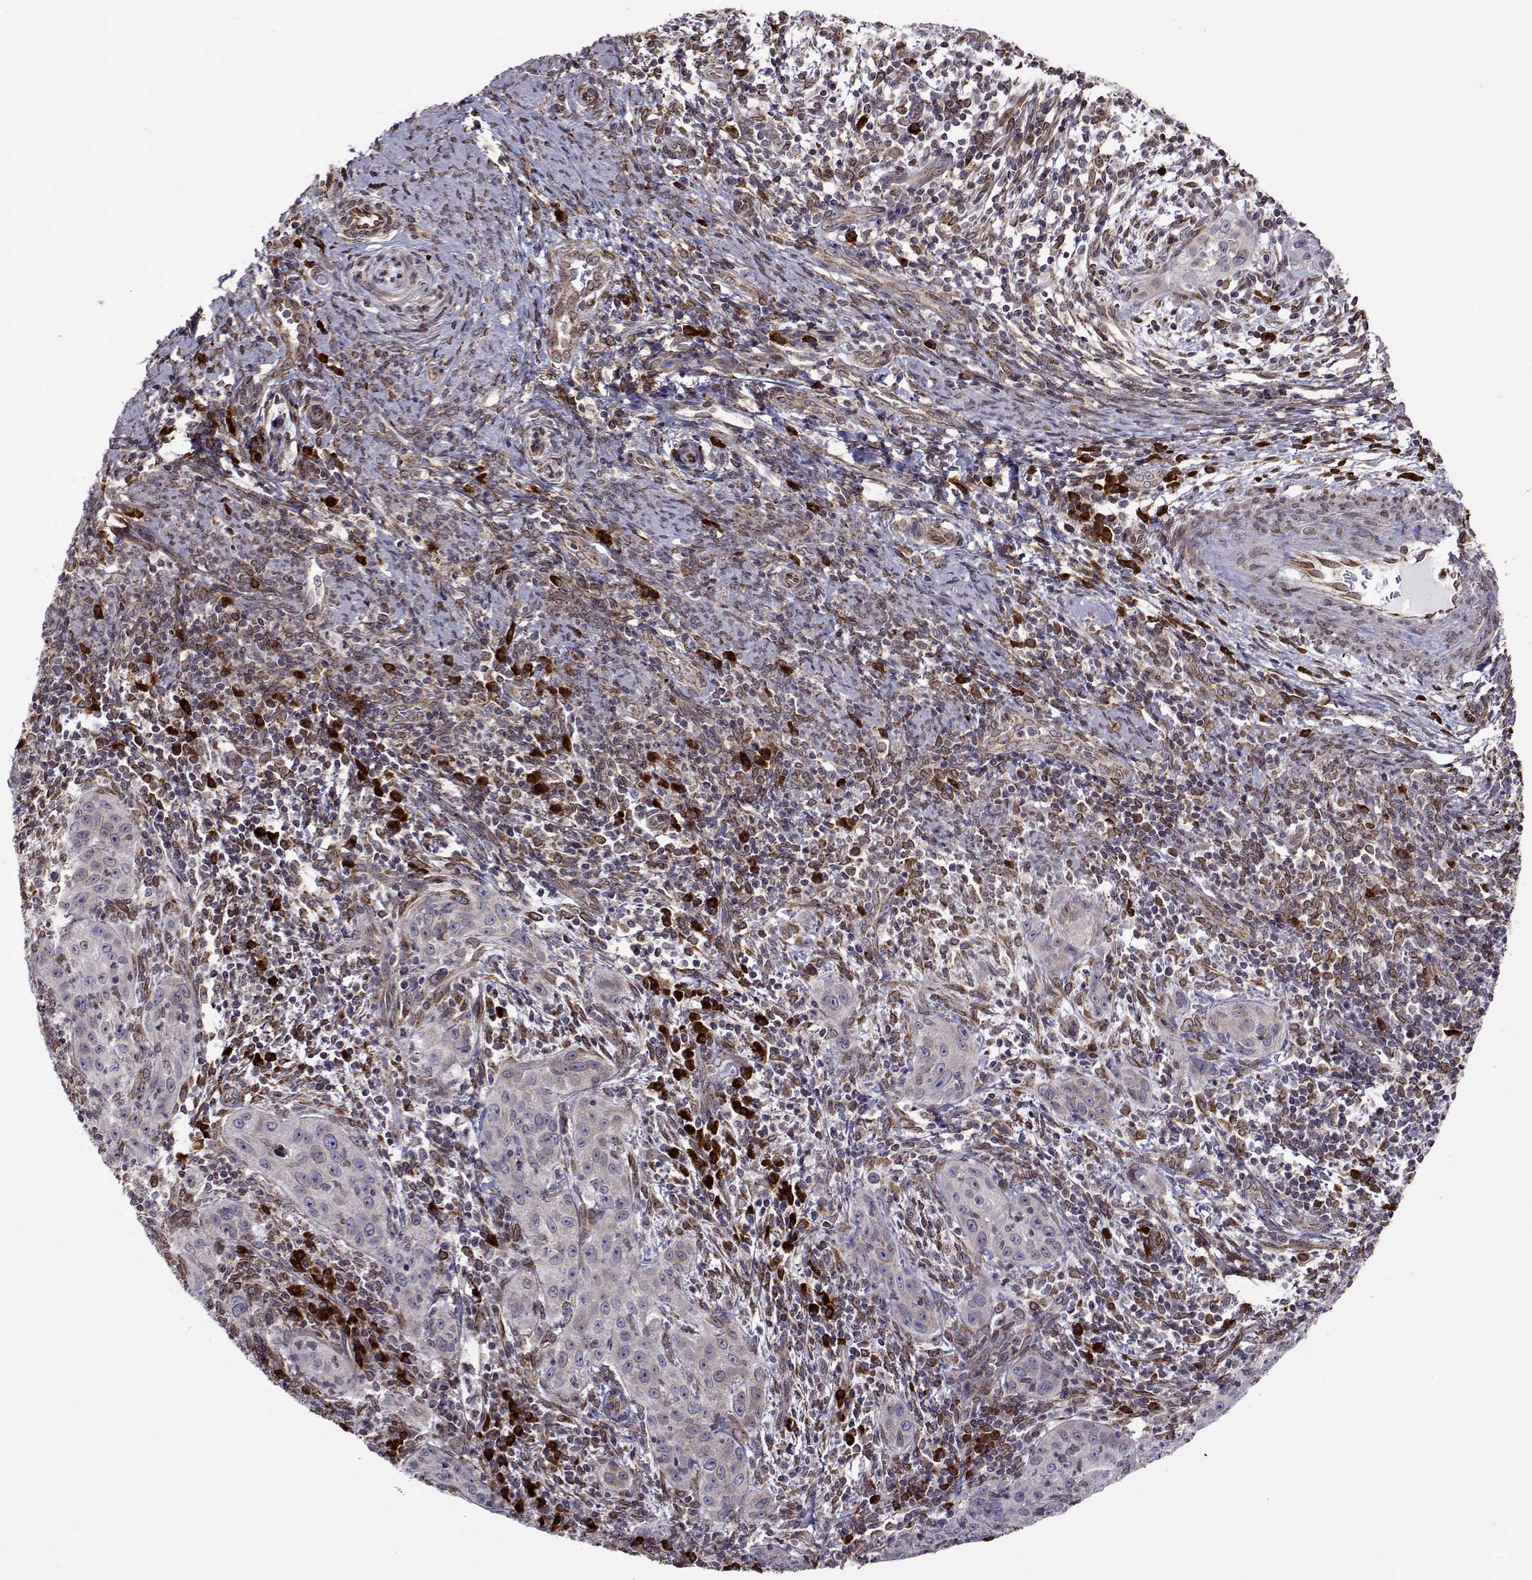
{"staining": {"intensity": "negative", "quantity": "none", "location": "none"}, "tissue": "cervical cancer", "cell_type": "Tumor cells", "image_type": "cancer", "snomed": [{"axis": "morphology", "description": "Squamous cell carcinoma, NOS"}, {"axis": "topography", "description": "Cervix"}], "caption": "The image exhibits no significant staining in tumor cells of cervical squamous cell carcinoma.", "gene": "PGRMC2", "patient": {"sex": "female", "age": 30}}